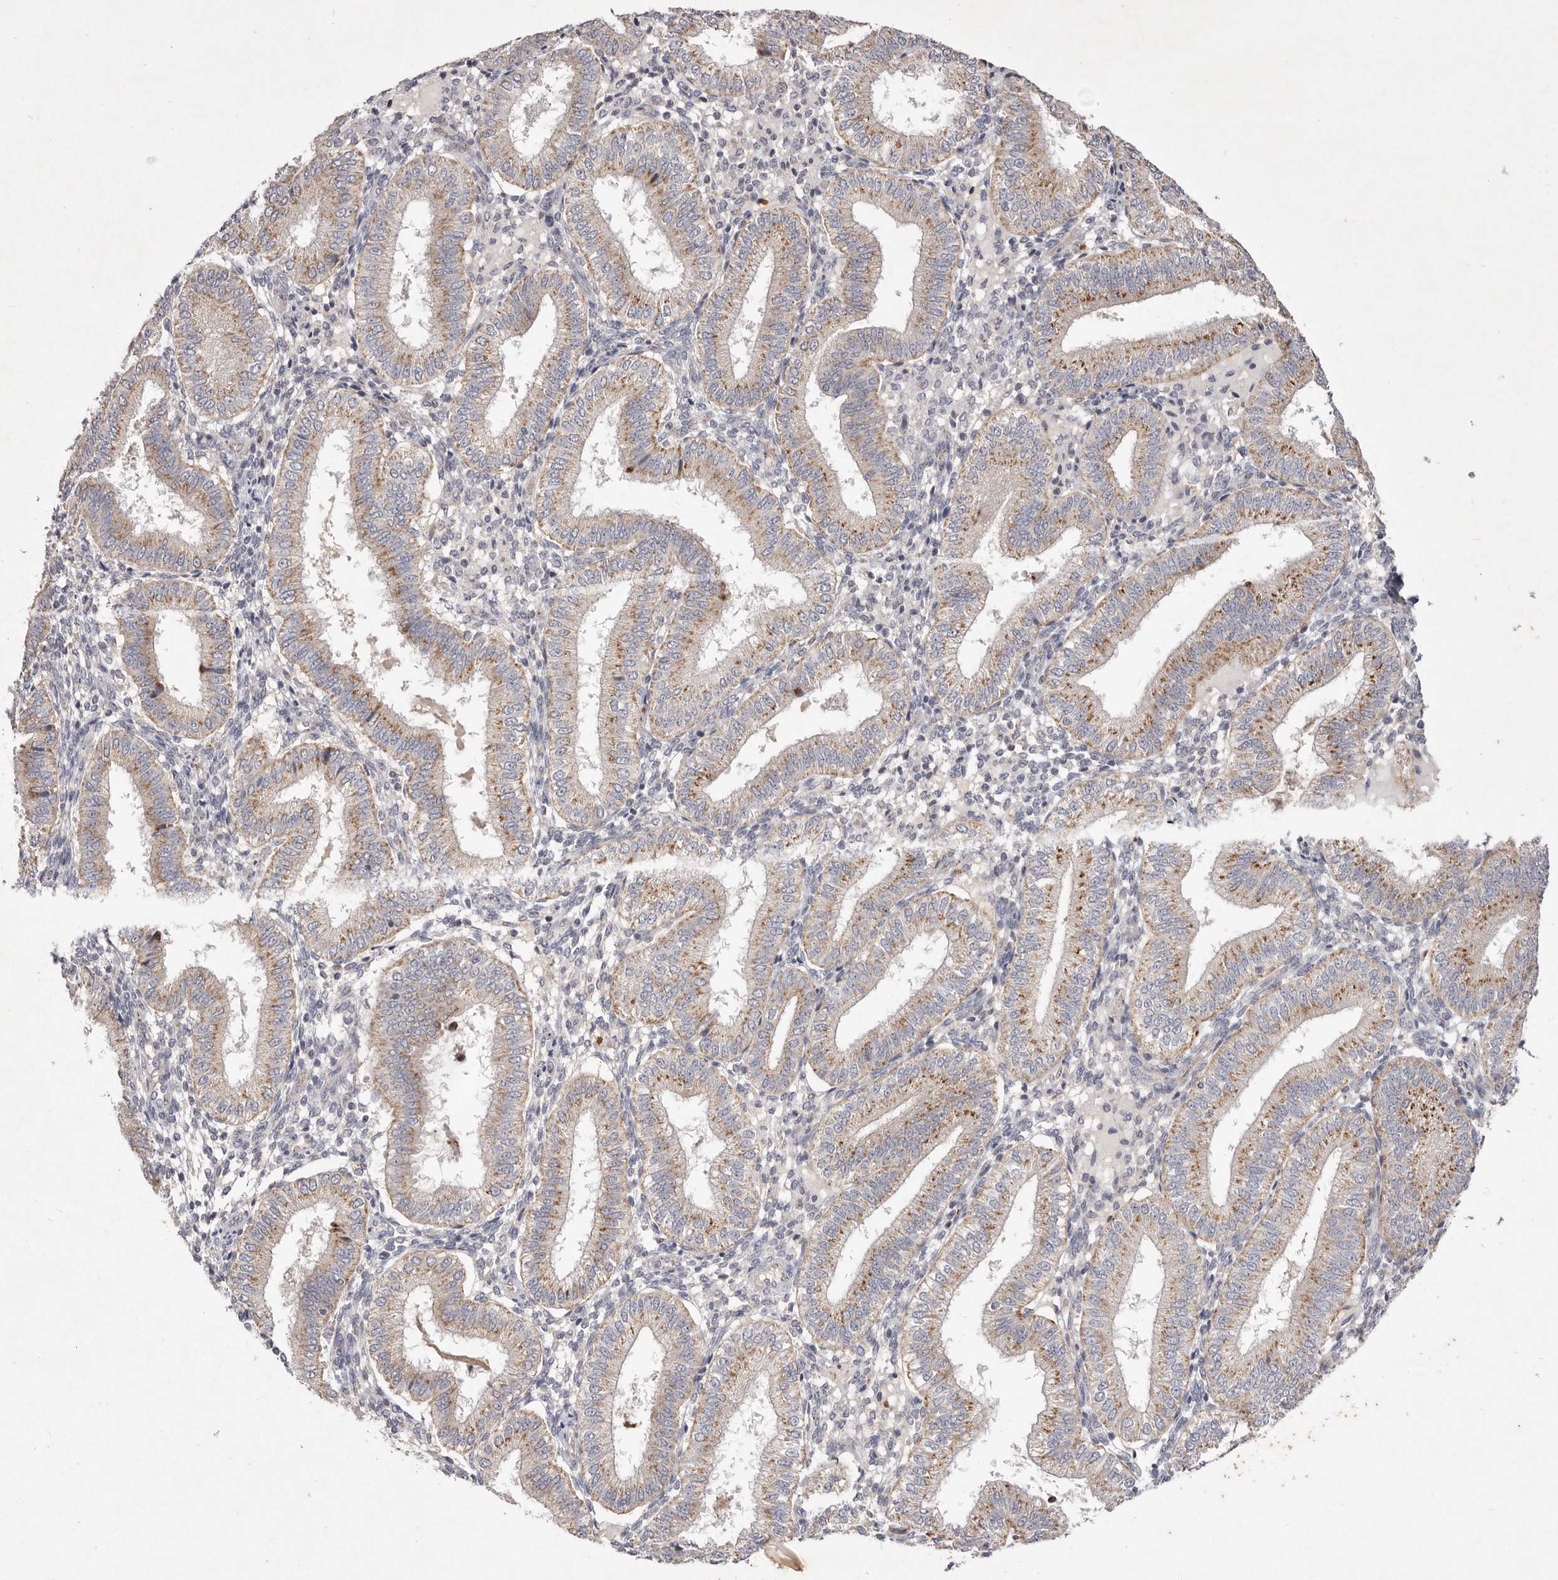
{"staining": {"intensity": "negative", "quantity": "none", "location": "none"}, "tissue": "endometrium", "cell_type": "Cells in endometrial stroma", "image_type": "normal", "snomed": [{"axis": "morphology", "description": "Normal tissue, NOS"}, {"axis": "topography", "description": "Endometrium"}], "caption": "Immunohistochemistry of unremarkable human endometrium shows no expression in cells in endometrial stroma. (IHC, brightfield microscopy, high magnification).", "gene": "USP24", "patient": {"sex": "female", "age": 39}}